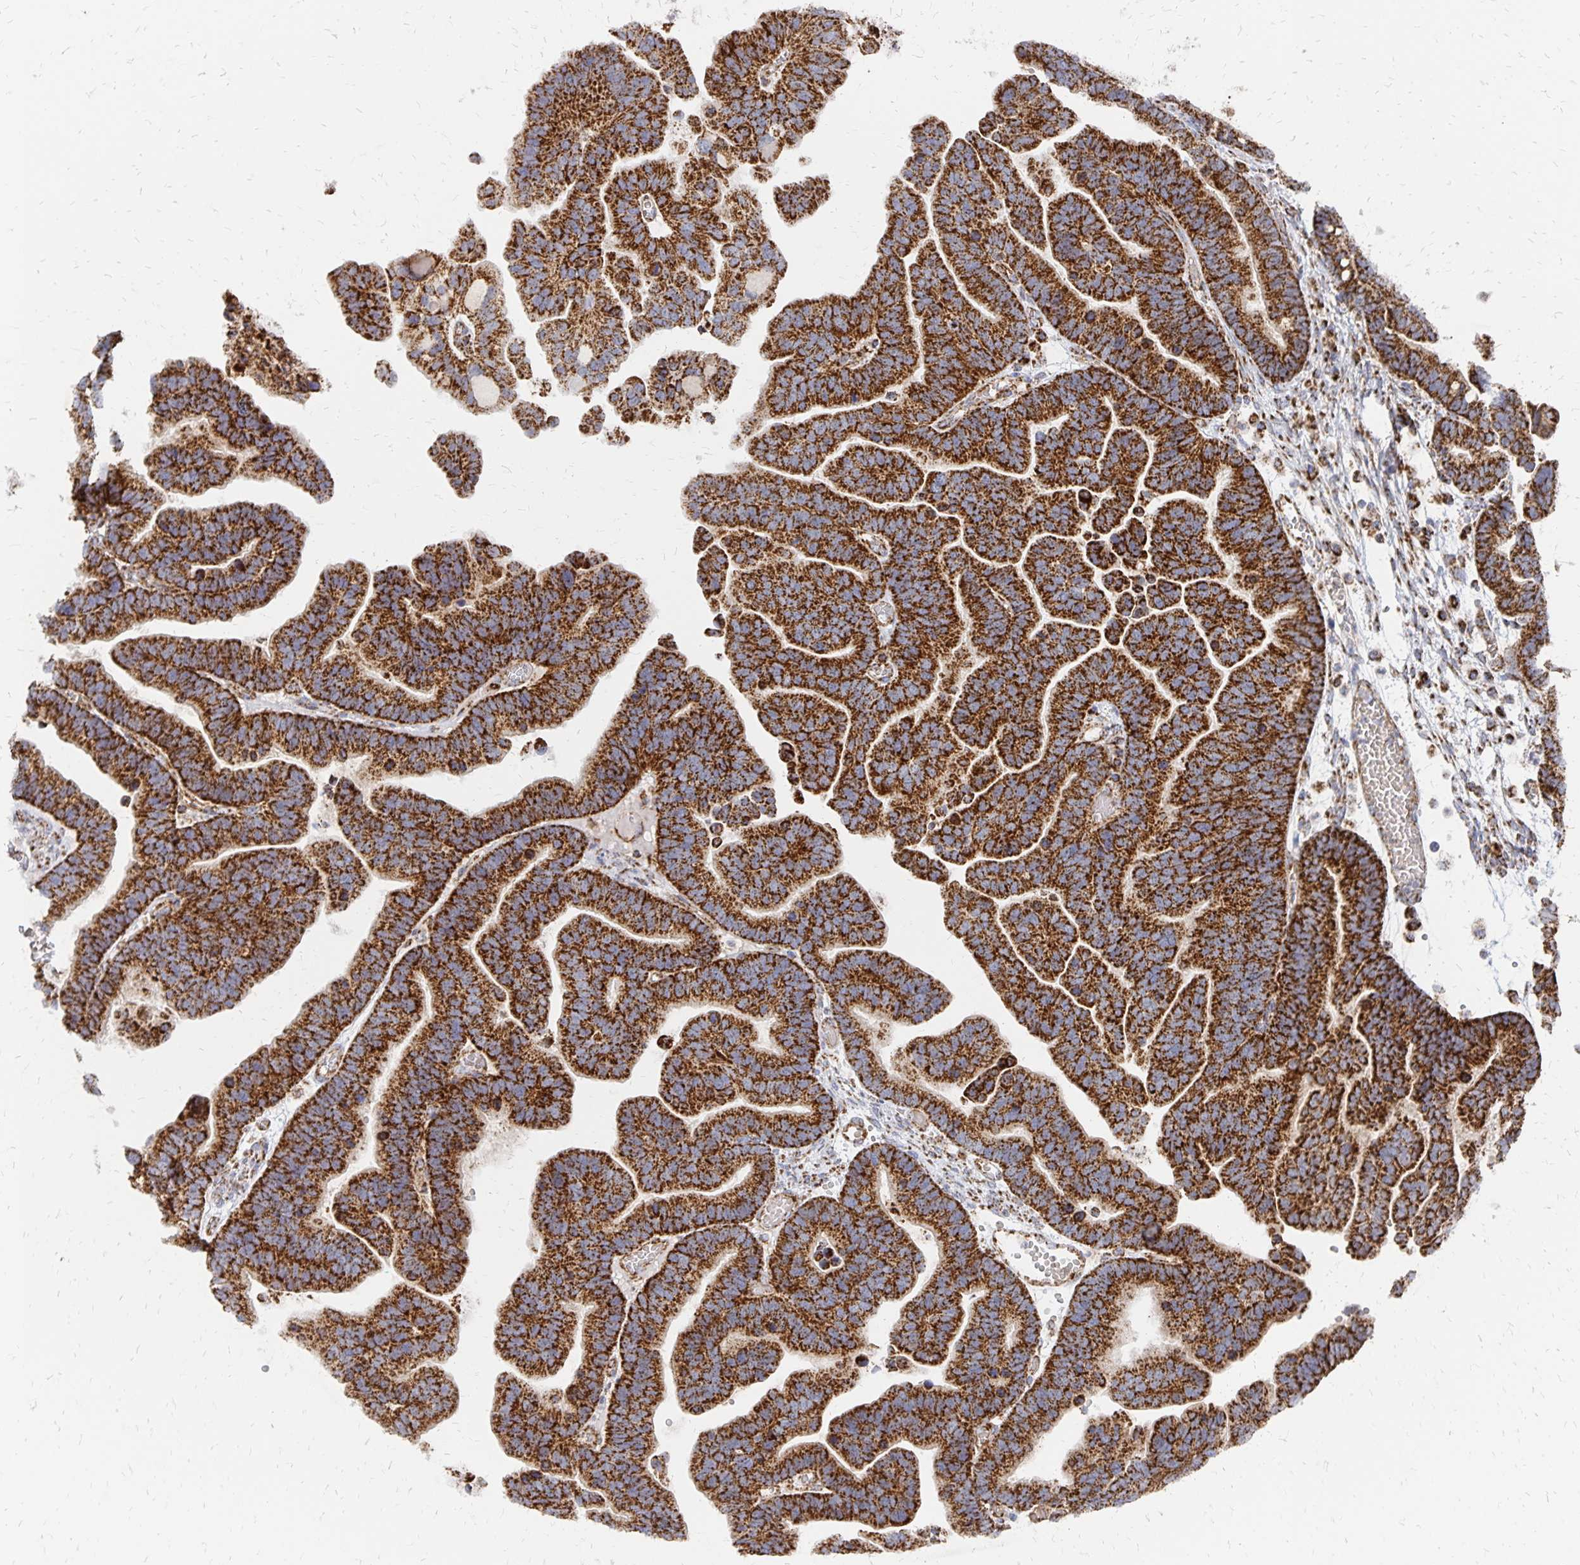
{"staining": {"intensity": "strong", "quantity": ">75%", "location": "cytoplasmic/membranous"}, "tissue": "ovarian cancer", "cell_type": "Tumor cells", "image_type": "cancer", "snomed": [{"axis": "morphology", "description": "Cystadenocarcinoma, serous, NOS"}, {"axis": "topography", "description": "Ovary"}], "caption": "Ovarian serous cystadenocarcinoma was stained to show a protein in brown. There is high levels of strong cytoplasmic/membranous expression in about >75% of tumor cells.", "gene": "STOML2", "patient": {"sex": "female", "age": 56}}